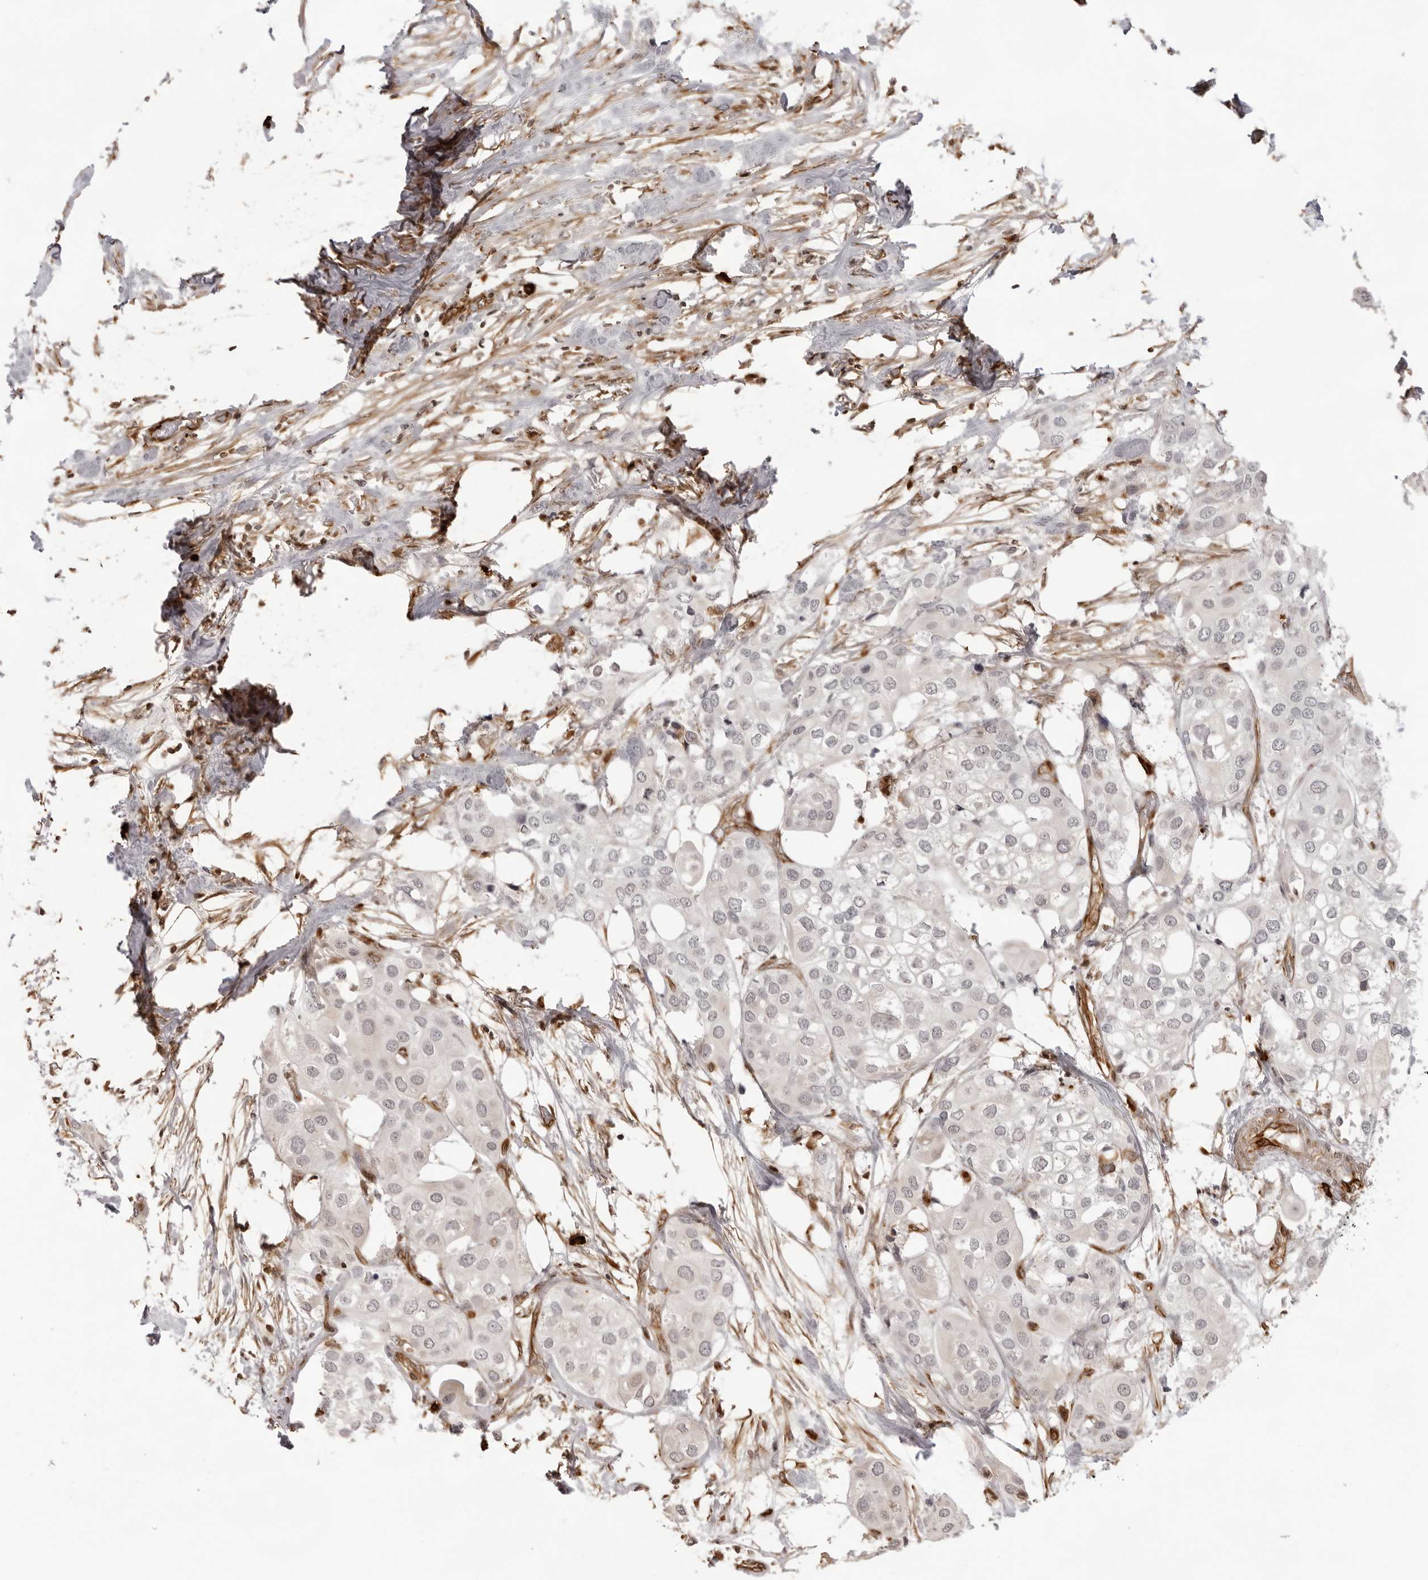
{"staining": {"intensity": "weak", "quantity": "<25%", "location": "cytoplasmic/membranous"}, "tissue": "urothelial cancer", "cell_type": "Tumor cells", "image_type": "cancer", "snomed": [{"axis": "morphology", "description": "Urothelial carcinoma, High grade"}, {"axis": "topography", "description": "Urinary bladder"}], "caption": "A histopathology image of human urothelial cancer is negative for staining in tumor cells.", "gene": "DYNLT5", "patient": {"sex": "male", "age": 64}}